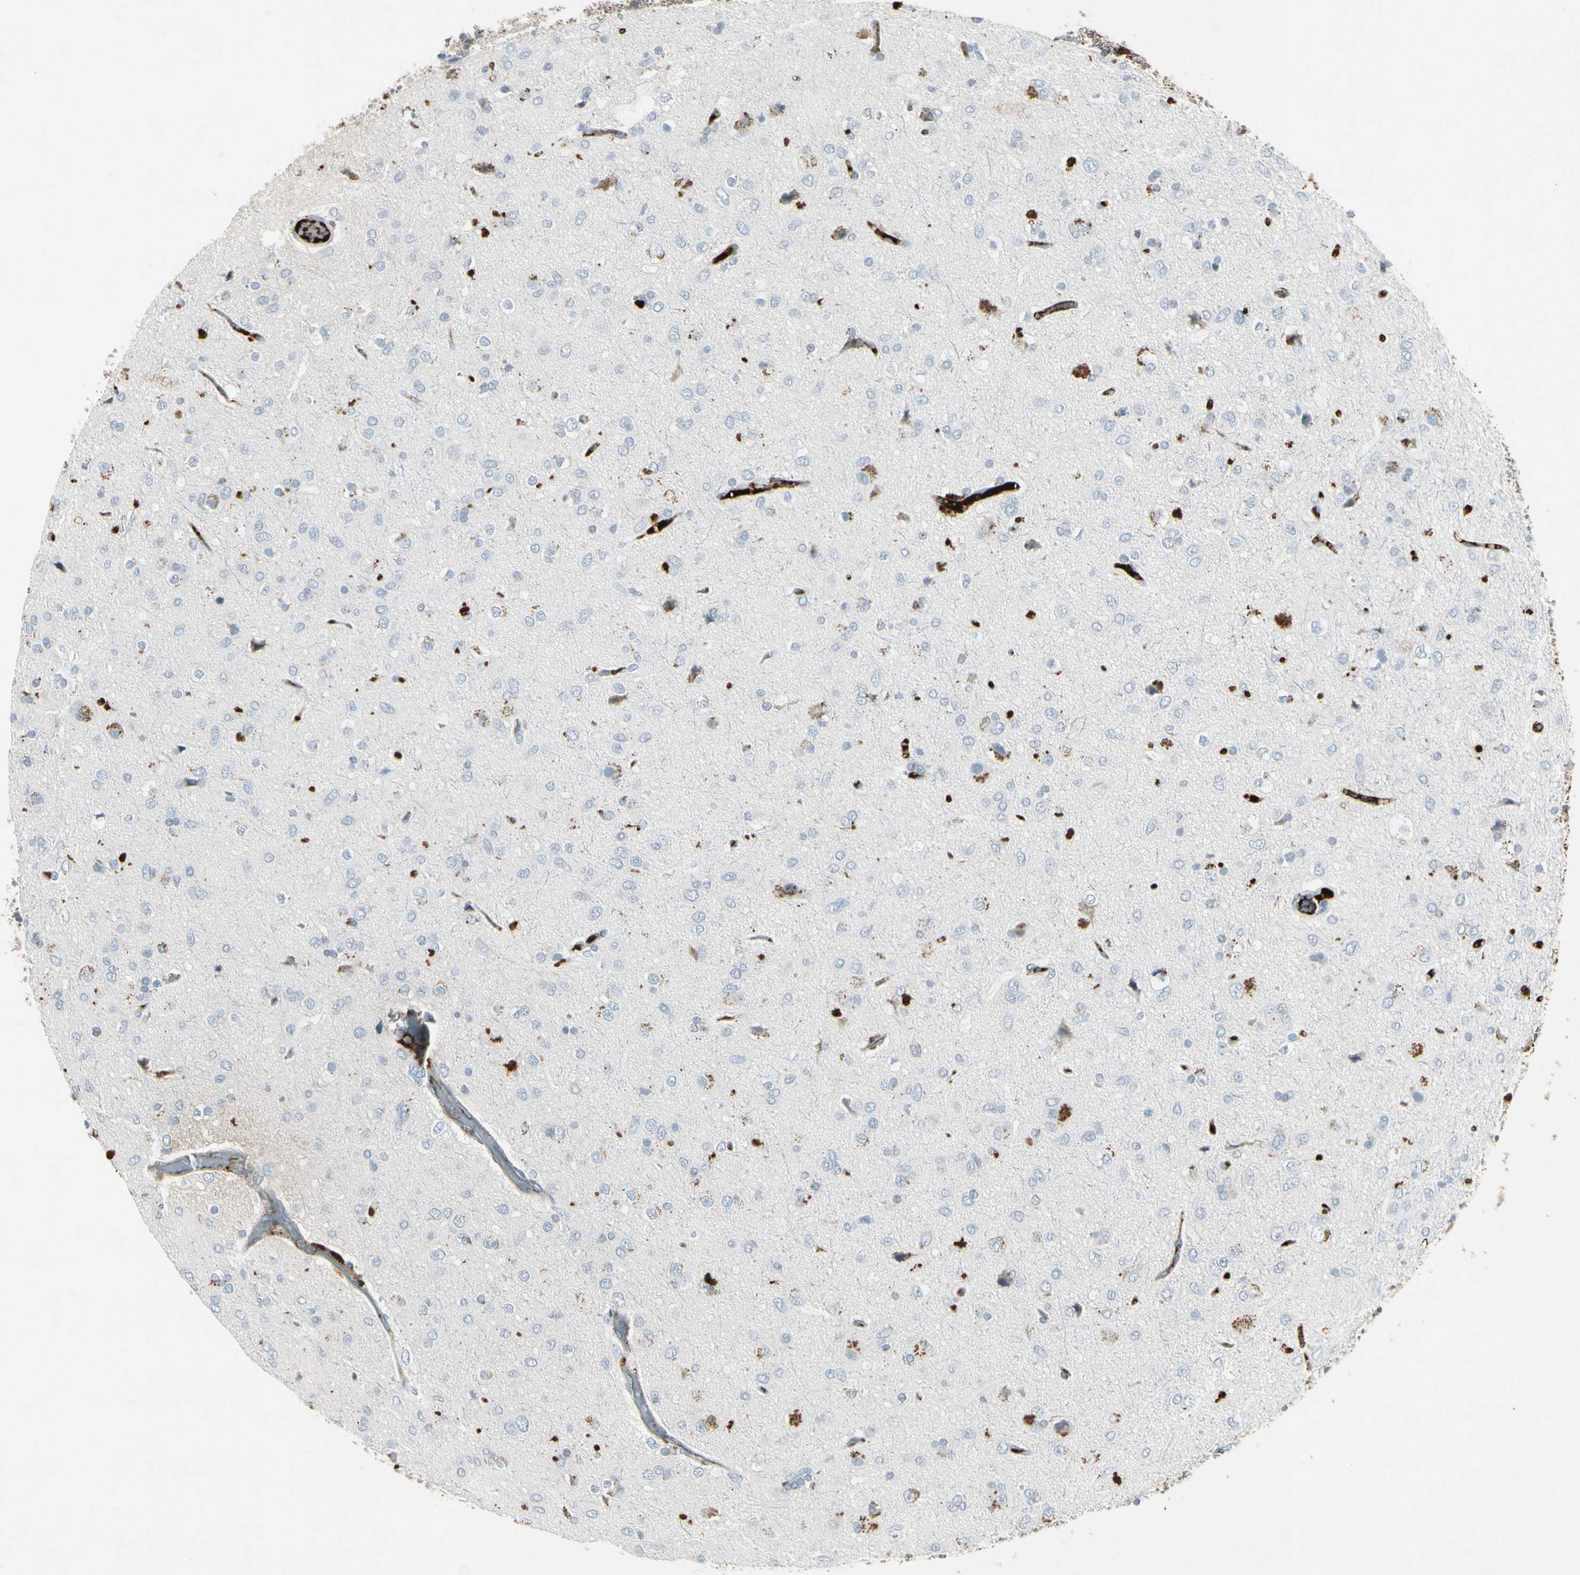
{"staining": {"intensity": "strong", "quantity": "<25%", "location": "cytoplasmic/membranous"}, "tissue": "glioma", "cell_type": "Tumor cells", "image_type": "cancer", "snomed": [{"axis": "morphology", "description": "Glioma, malignant, Low grade"}, {"axis": "topography", "description": "Brain"}], "caption": "Low-grade glioma (malignant) stained for a protein demonstrates strong cytoplasmic/membranous positivity in tumor cells.", "gene": "IGHM", "patient": {"sex": "male", "age": 77}}